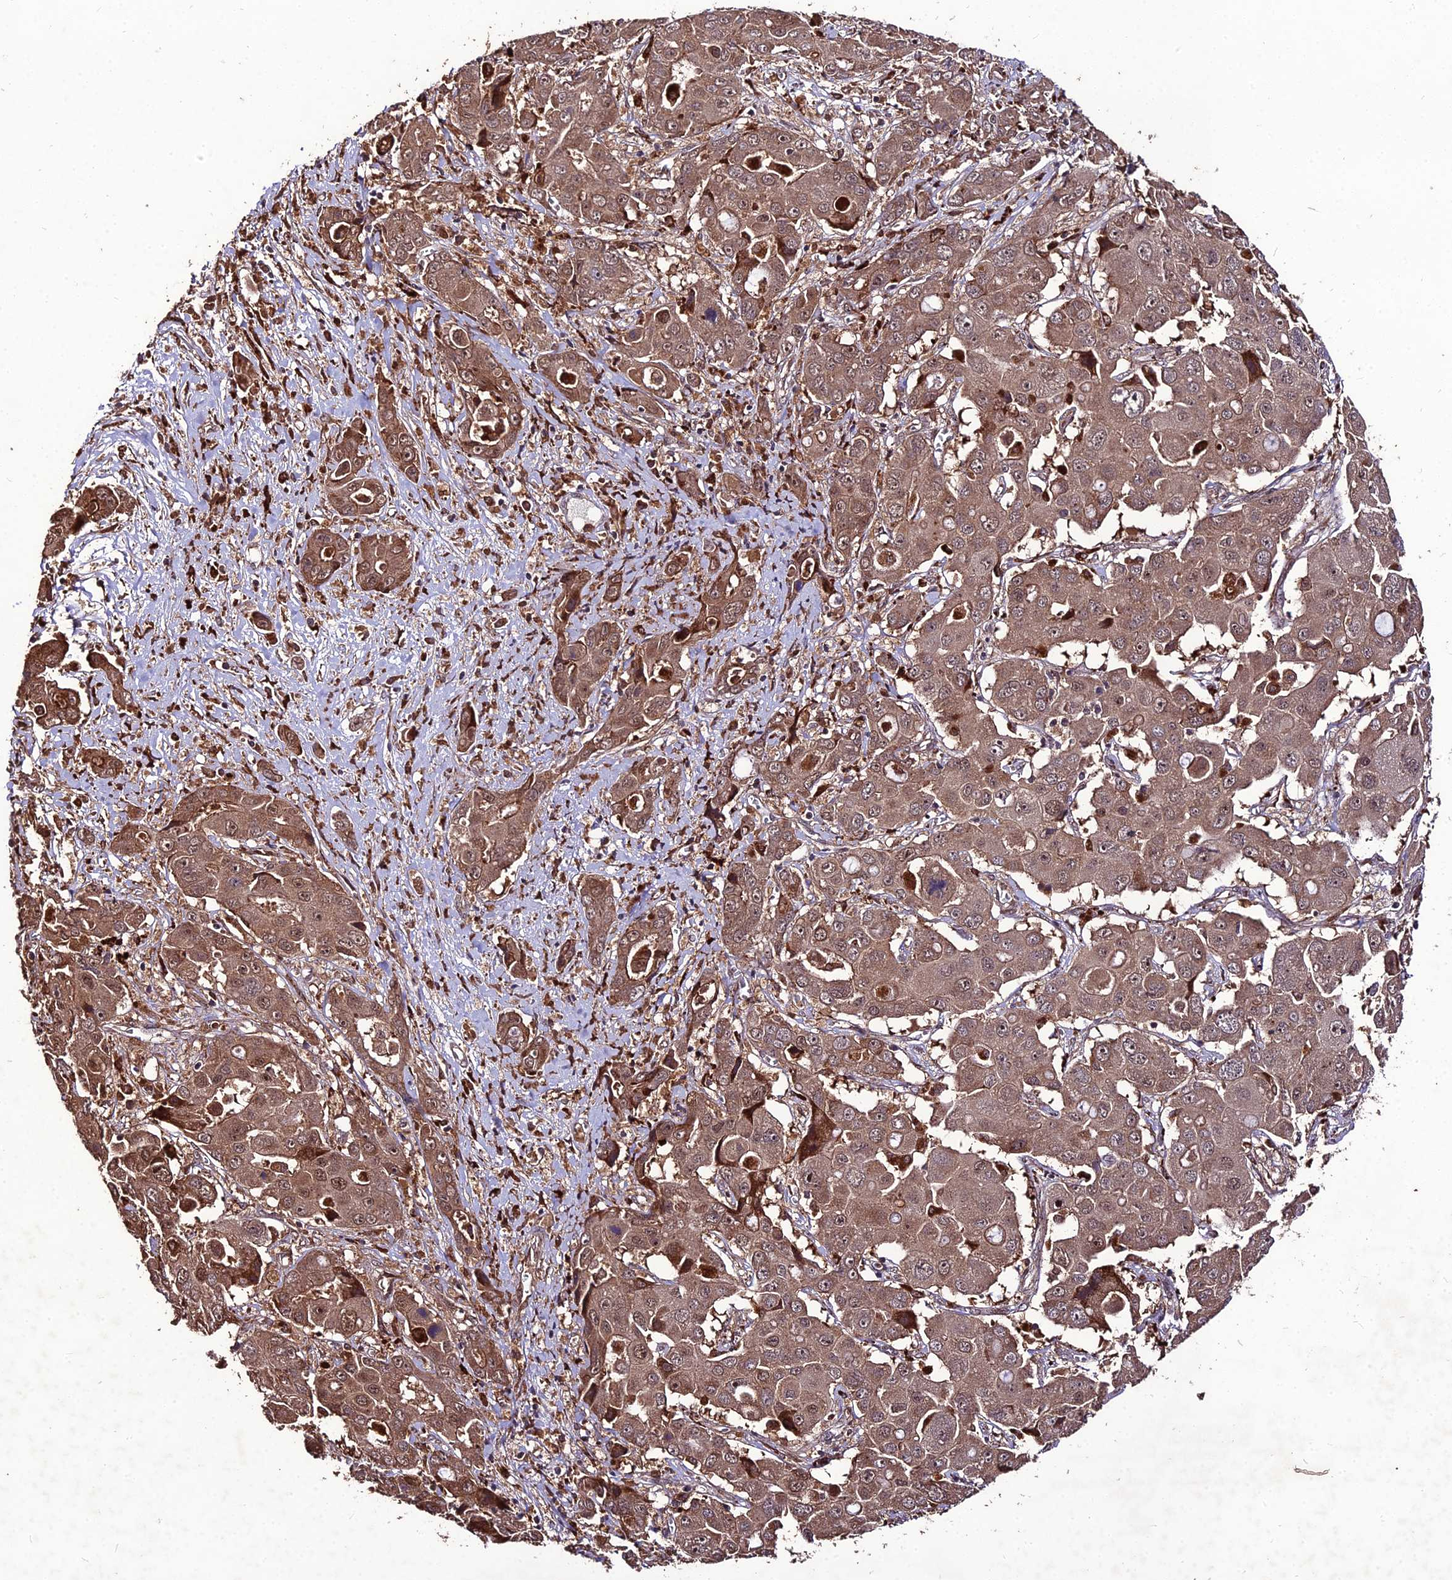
{"staining": {"intensity": "moderate", "quantity": ">75%", "location": "cytoplasmic/membranous,nuclear"}, "tissue": "liver cancer", "cell_type": "Tumor cells", "image_type": "cancer", "snomed": [{"axis": "morphology", "description": "Cholangiocarcinoma"}, {"axis": "topography", "description": "Liver"}], "caption": "High-power microscopy captured an immunohistochemistry micrograph of liver cancer, revealing moderate cytoplasmic/membranous and nuclear expression in about >75% of tumor cells.", "gene": "ZNF766", "patient": {"sex": "male", "age": 67}}